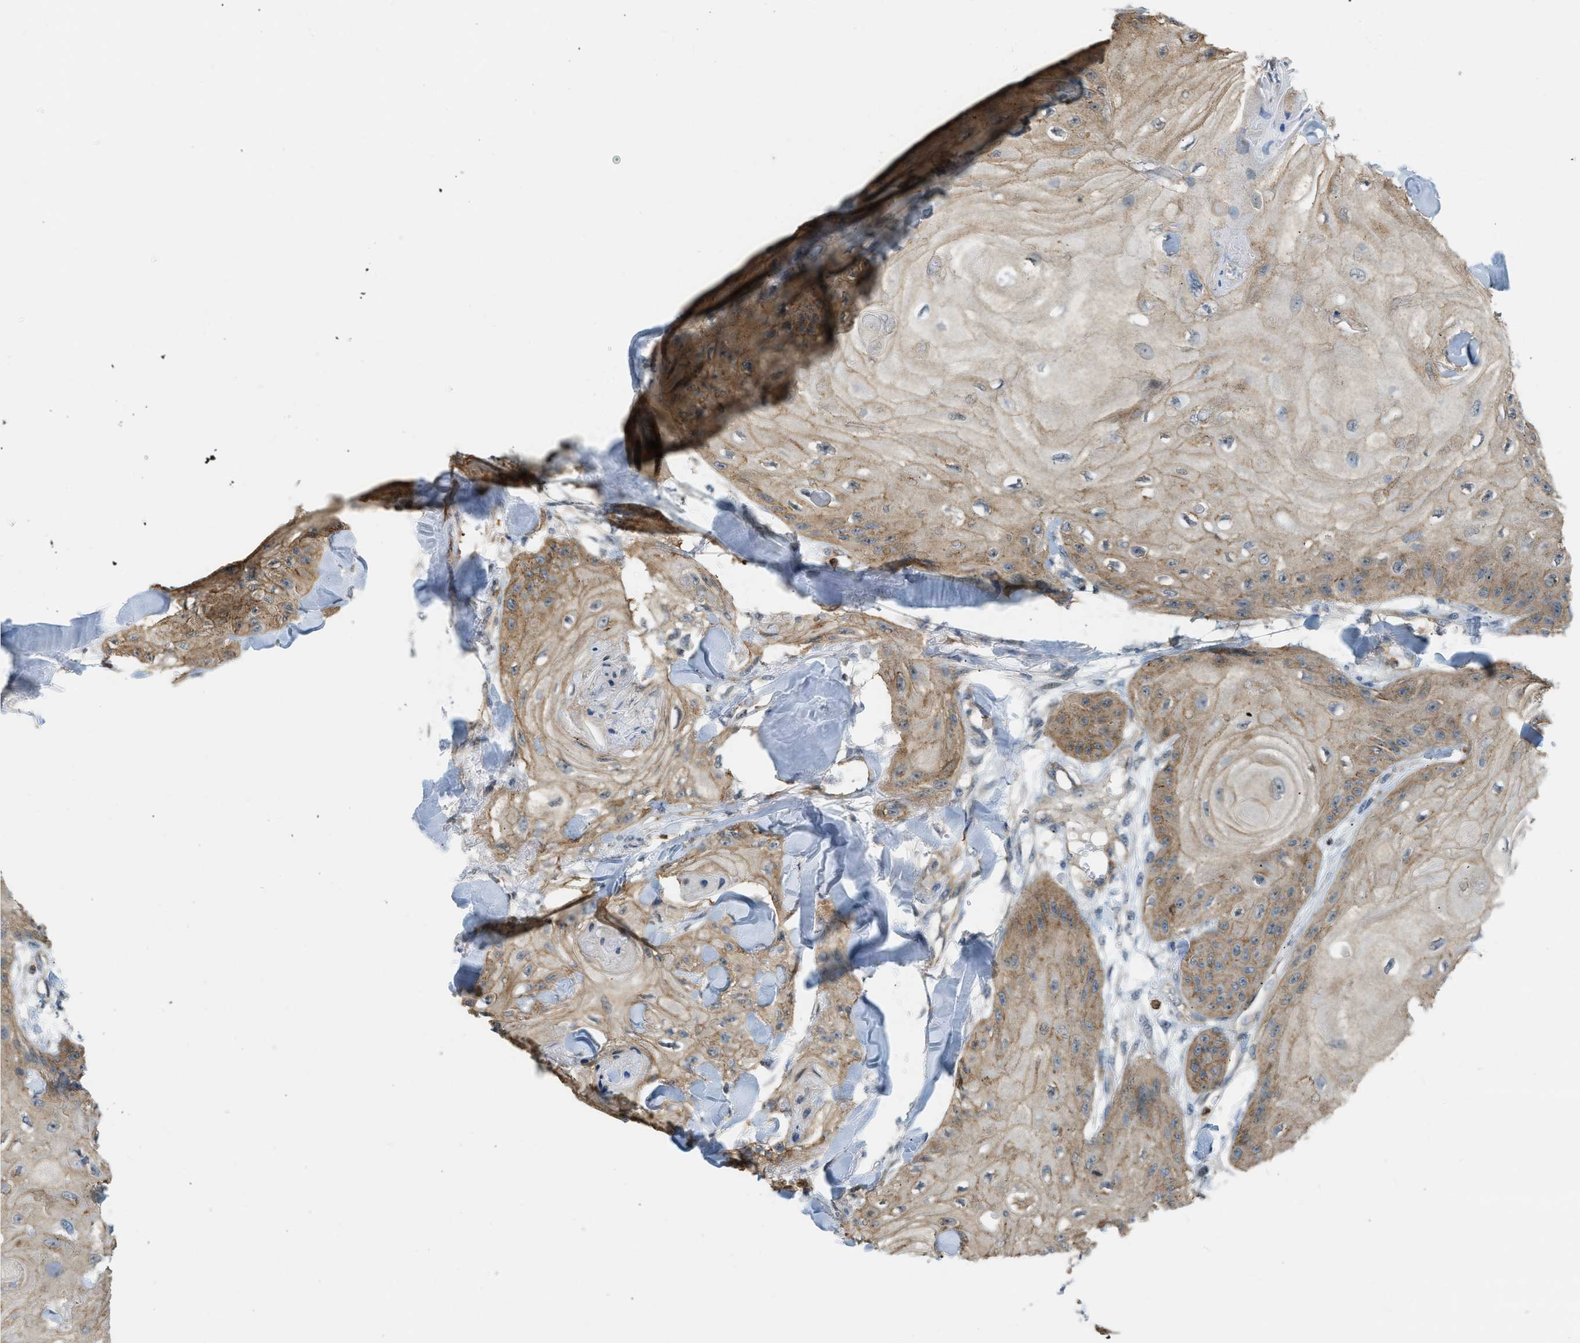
{"staining": {"intensity": "moderate", "quantity": ">75%", "location": "cytoplasmic/membranous"}, "tissue": "skin cancer", "cell_type": "Tumor cells", "image_type": "cancer", "snomed": [{"axis": "morphology", "description": "Squamous cell carcinoma, NOS"}, {"axis": "topography", "description": "Skin"}], "caption": "A medium amount of moderate cytoplasmic/membranous expression is present in approximately >75% of tumor cells in skin squamous cell carcinoma tissue. The staining was performed using DAB, with brown indicating positive protein expression. Nuclei are stained blue with hematoxylin.", "gene": "KIAA1671", "patient": {"sex": "male", "age": 74}}